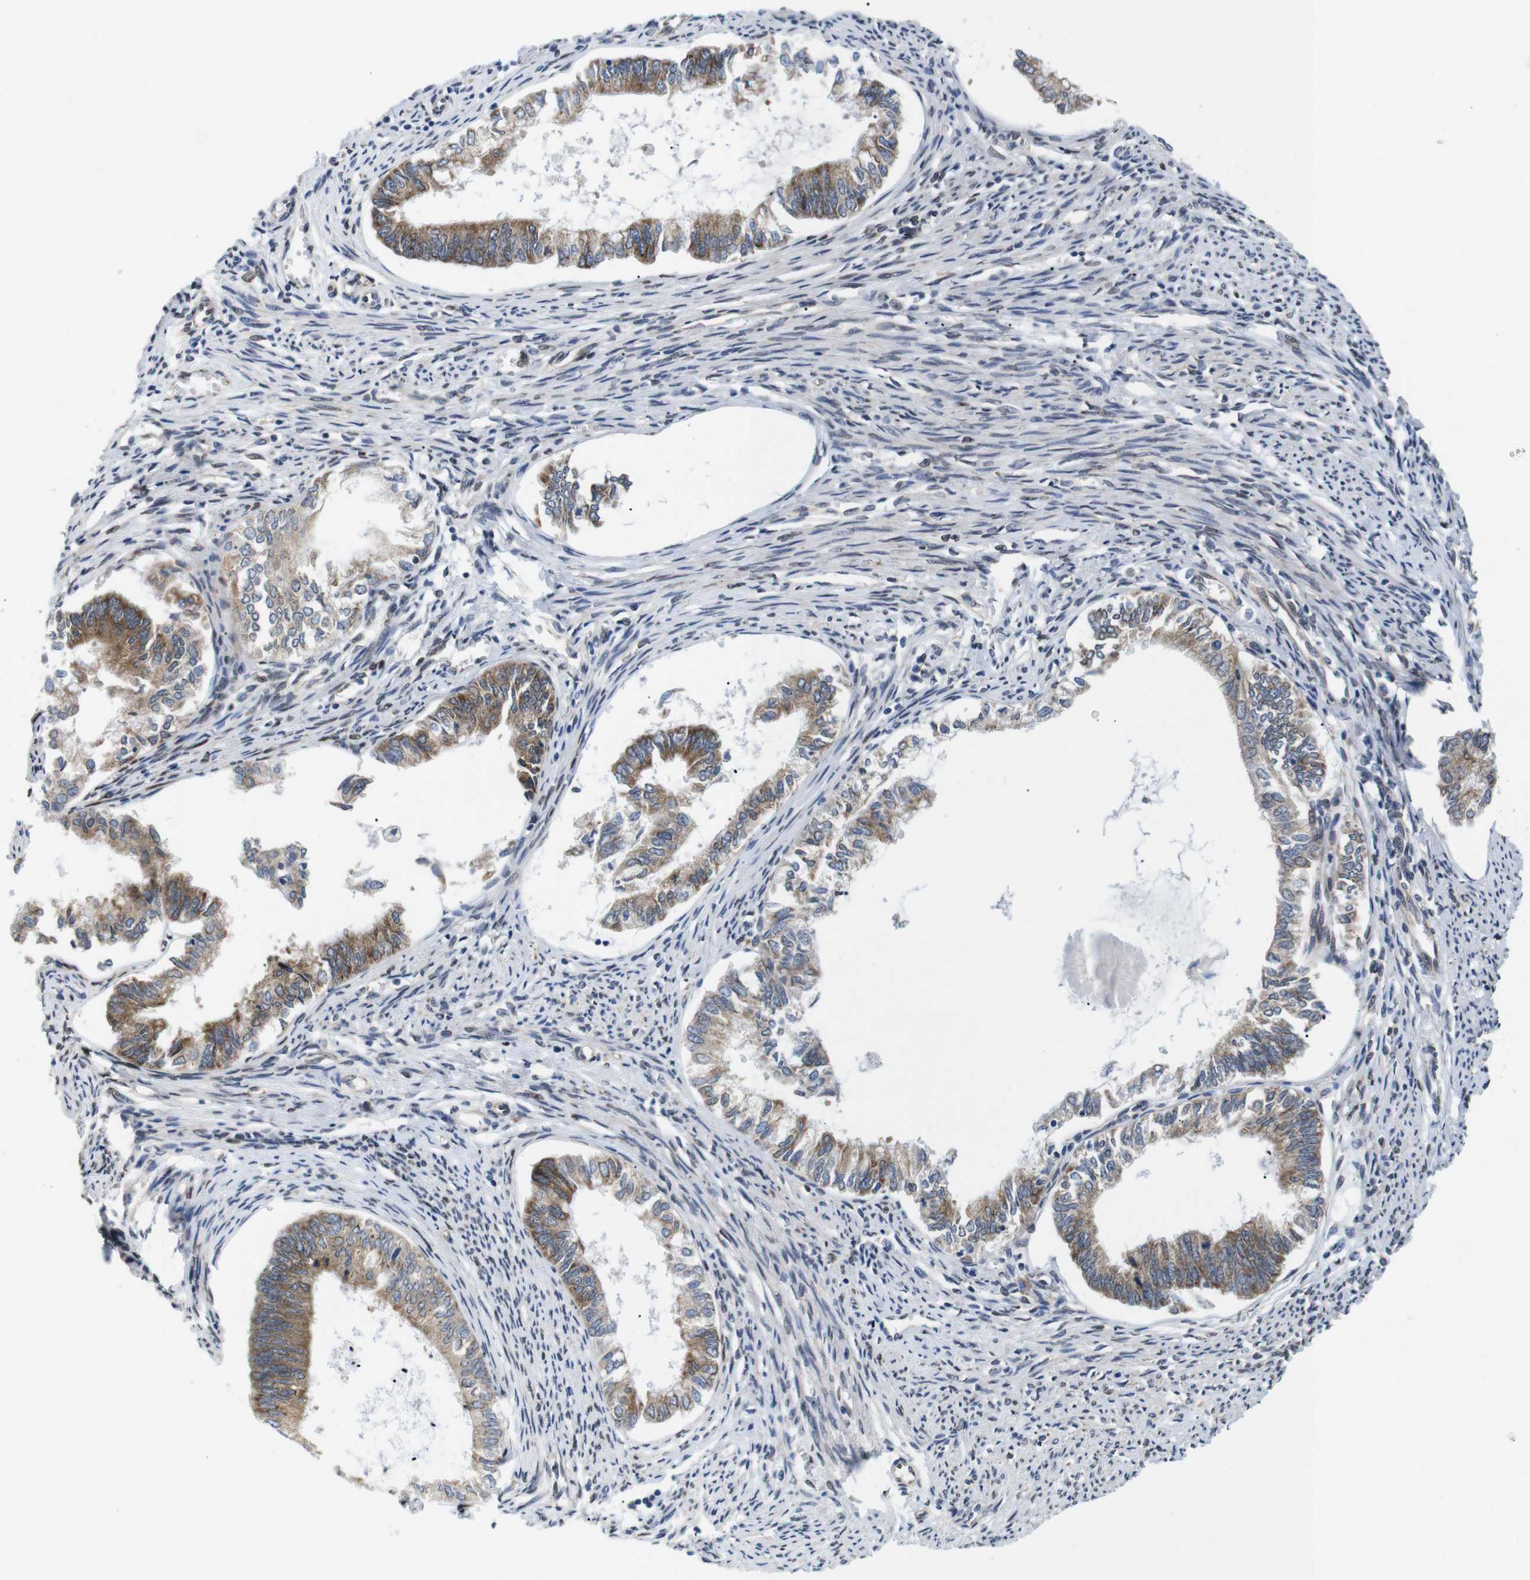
{"staining": {"intensity": "moderate", "quantity": ">75%", "location": "cytoplasmic/membranous"}, "tissue": "endometrial cancer", "cell_type": "Tumor cells", "image_type": "cancer", "snomed": [{"axis": "morphology", "description": "Adenocarcinoma, NOS"}, {"axis": "topography", "description": "Endometrium"}], "caption": "A histopathology image of human endometrial cancer (adenocarcinoma) stained for a protein shows moderate cytoplasmic/membranous brown staining in tumor cells.", "gene": "HACD3", "patient": {"sex": "female", "age": 86}}